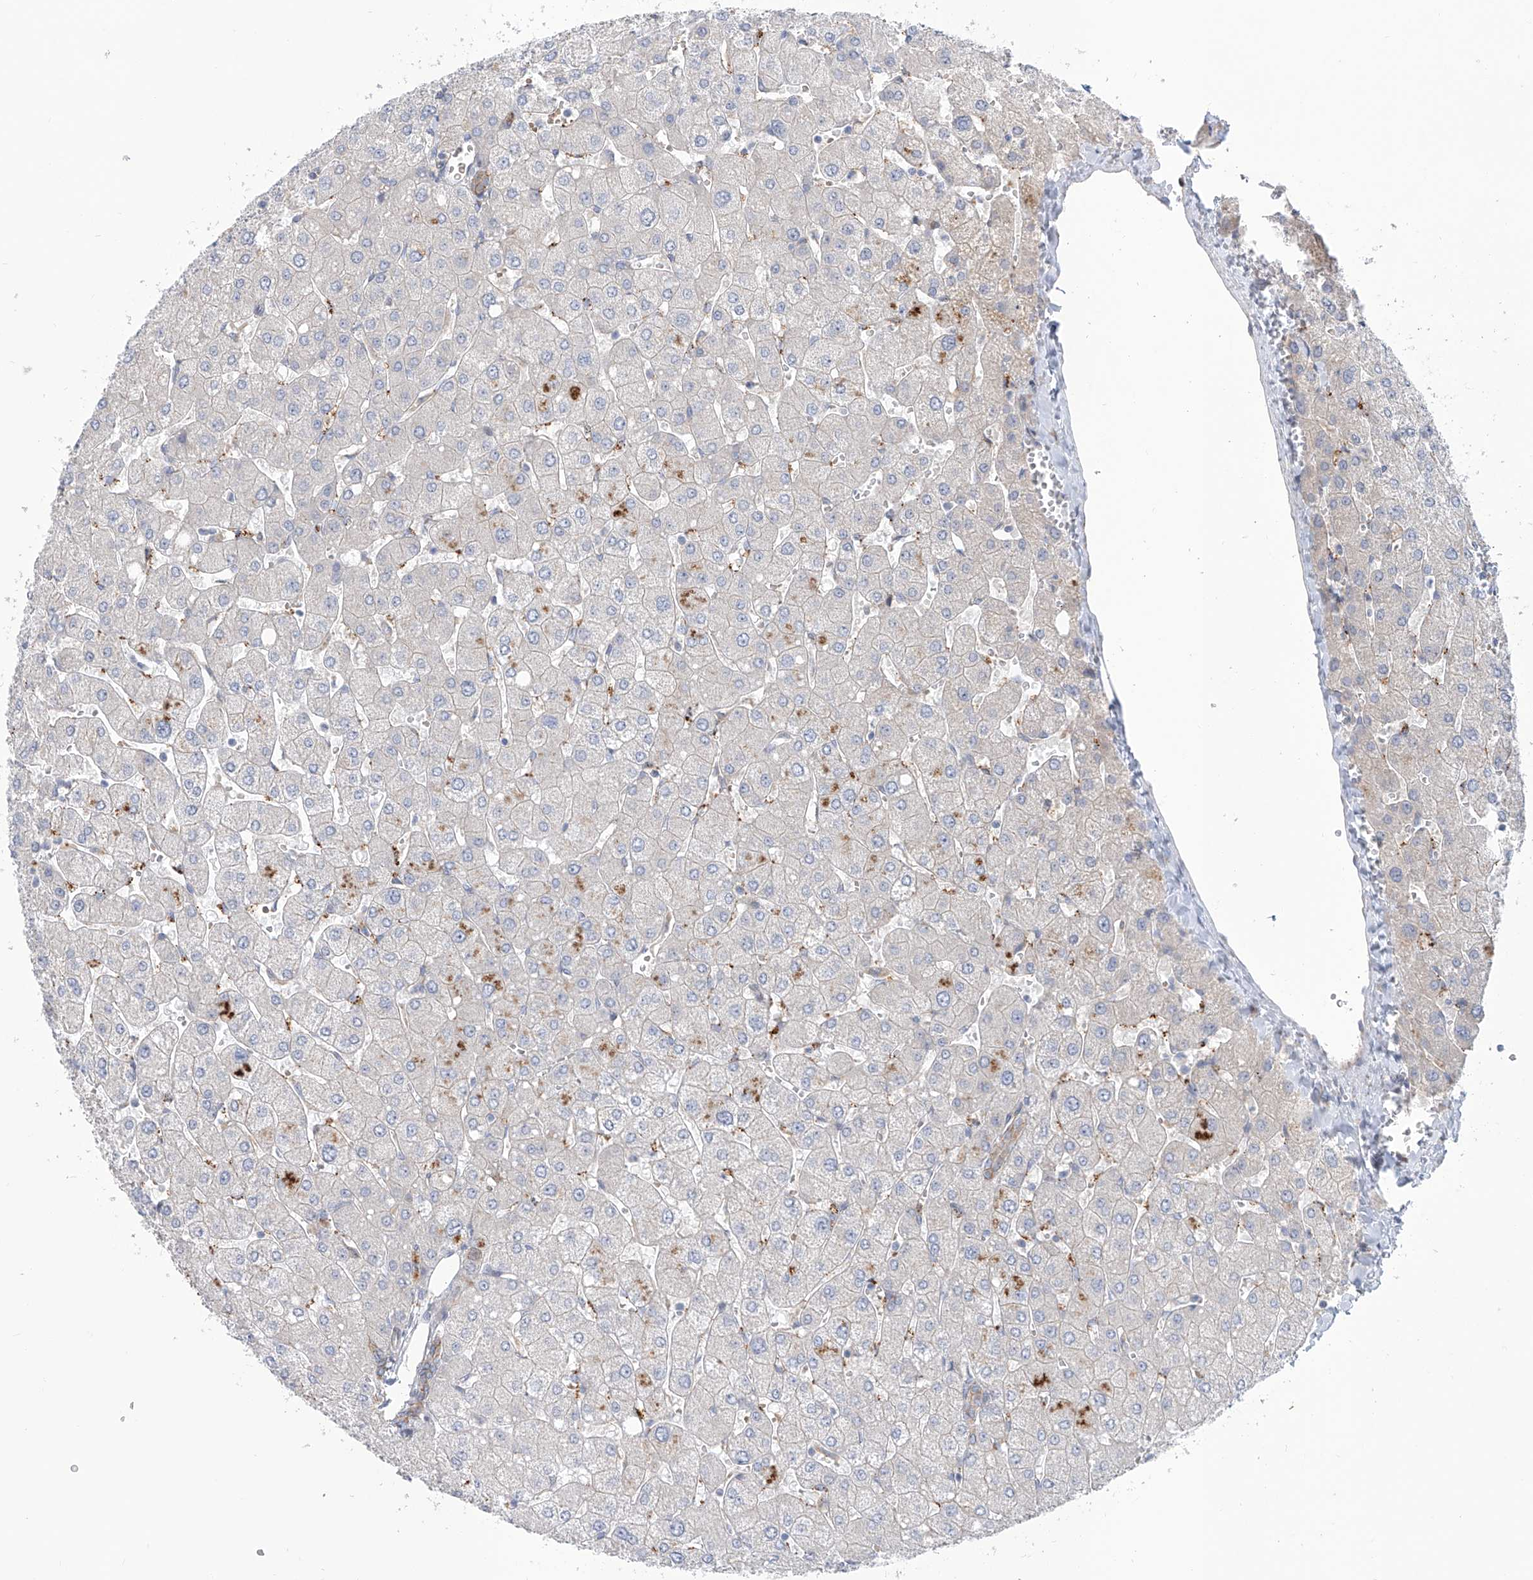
{"staining": {"intensity": "weak", "quantity": ">75%", "location": "cytoplasmic/membranous"}, "tissue": "liver", "cell_type": "Cholangiocytes", "image_type": "normal", "snomed": [{"axis": "morphology", "description": "Normal tissue, NOS"}, {"axis": "topography", "description": "Liver"}], "caption": "Protein expression analysis of unremarkable human liver reveals weak cytoplasmic/membranous staining in approximately >75% of cholangiocytes. (Brightfield microscopy of DAB IHC at high magnification).", "gene": "LRRC1", "patient": {"sex": "male", "age": 55}}